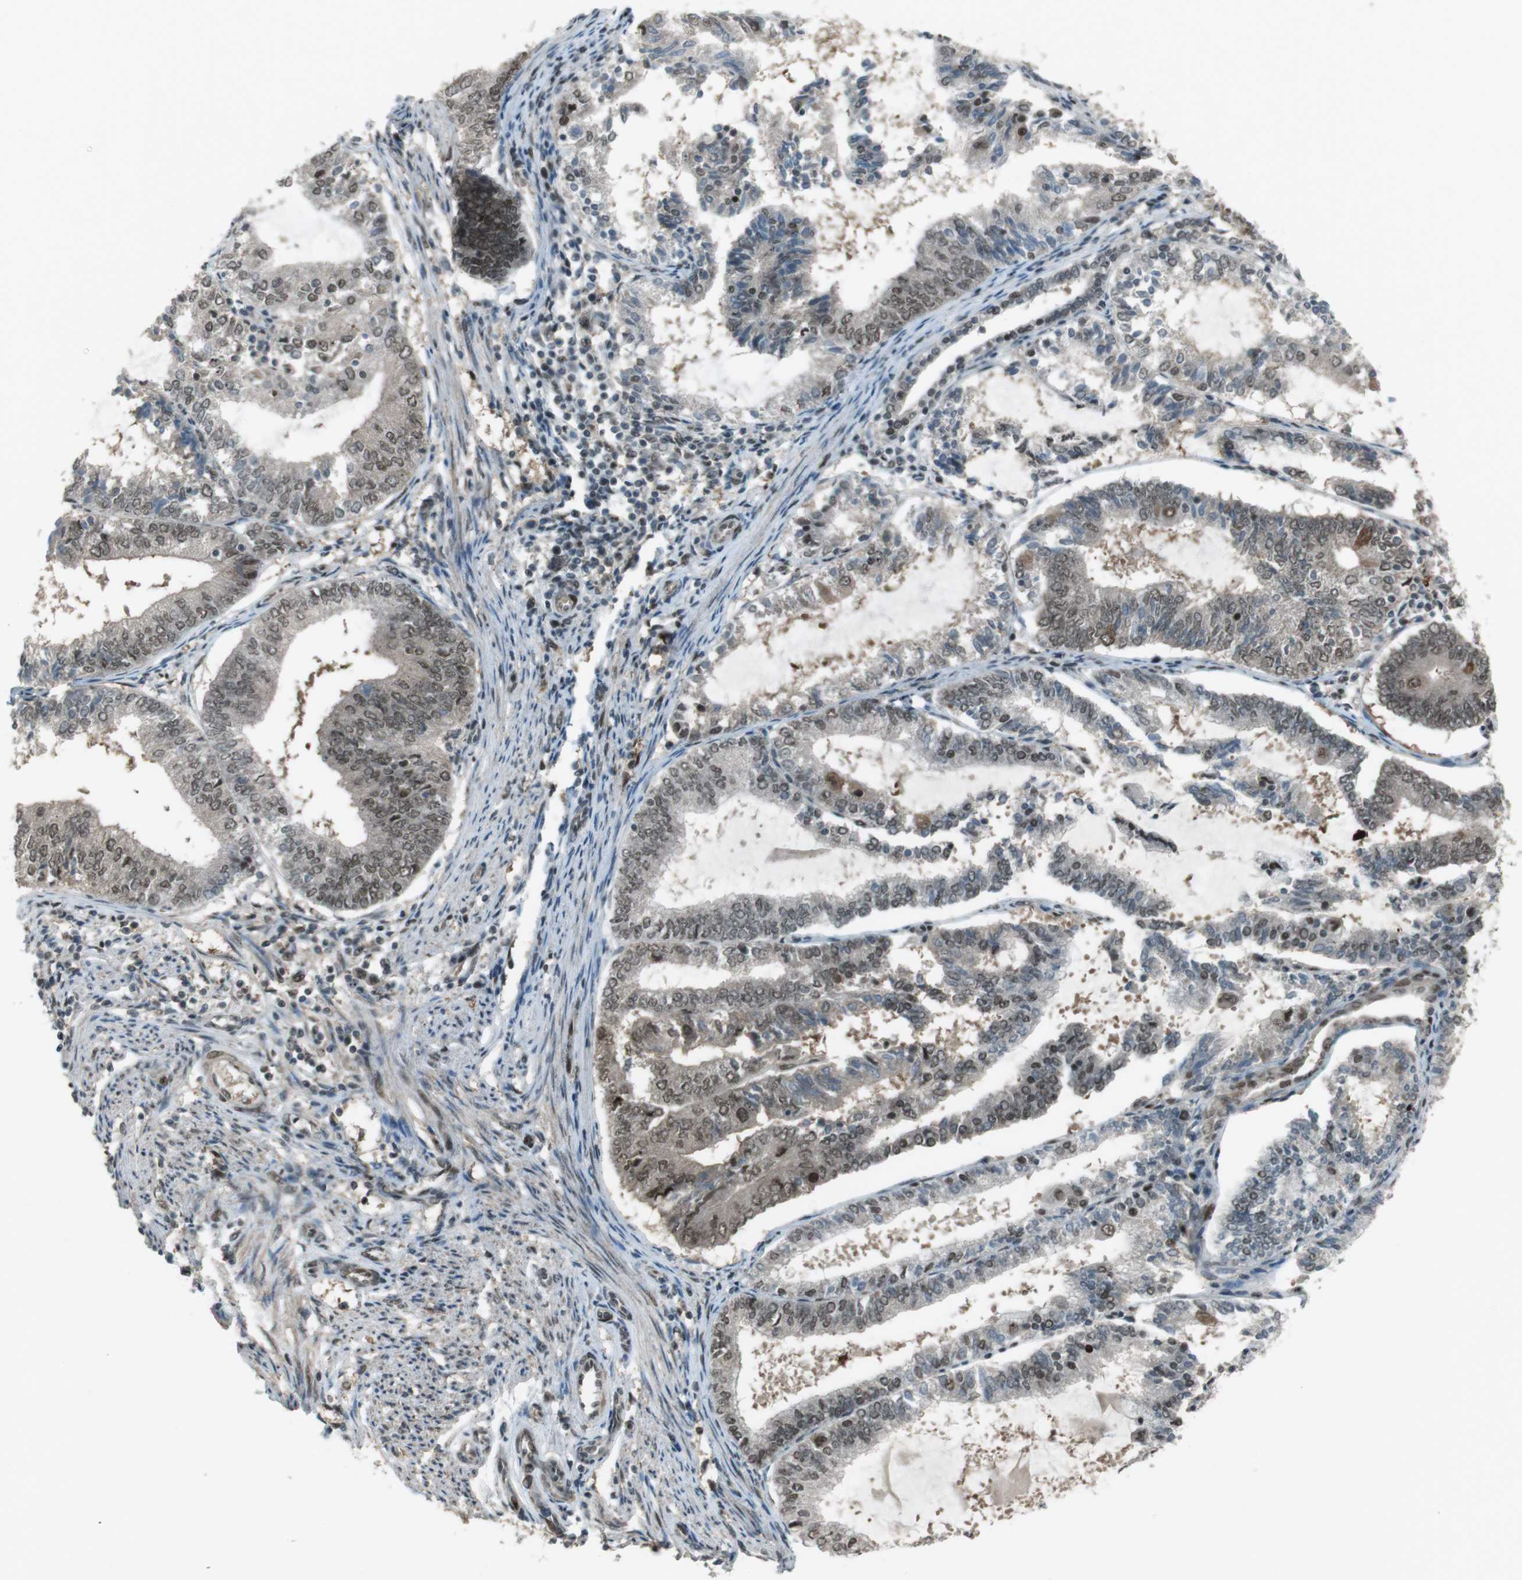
{"staining": {"intensity": "weak", "quantity": ">75%", "location": "cytoplasmic/membranous,nuclear"}, "tissue": "endometrial cancer", "cell_type": "Tumor cells", "image_type": "cancer", "snomed": [{"axis": "morphology", "description": "Adenocarcinoma, NOS"}, {"axis": "topography", "description": "Endometrium"}], "caption": "Weak cytoplasmic/membranous and nuclear positivity is identified in approximately >75% of tumor cells in endometrial cancer.", "gene": "SLITRK5", "patient": {"sex": "female", "age": 81}}